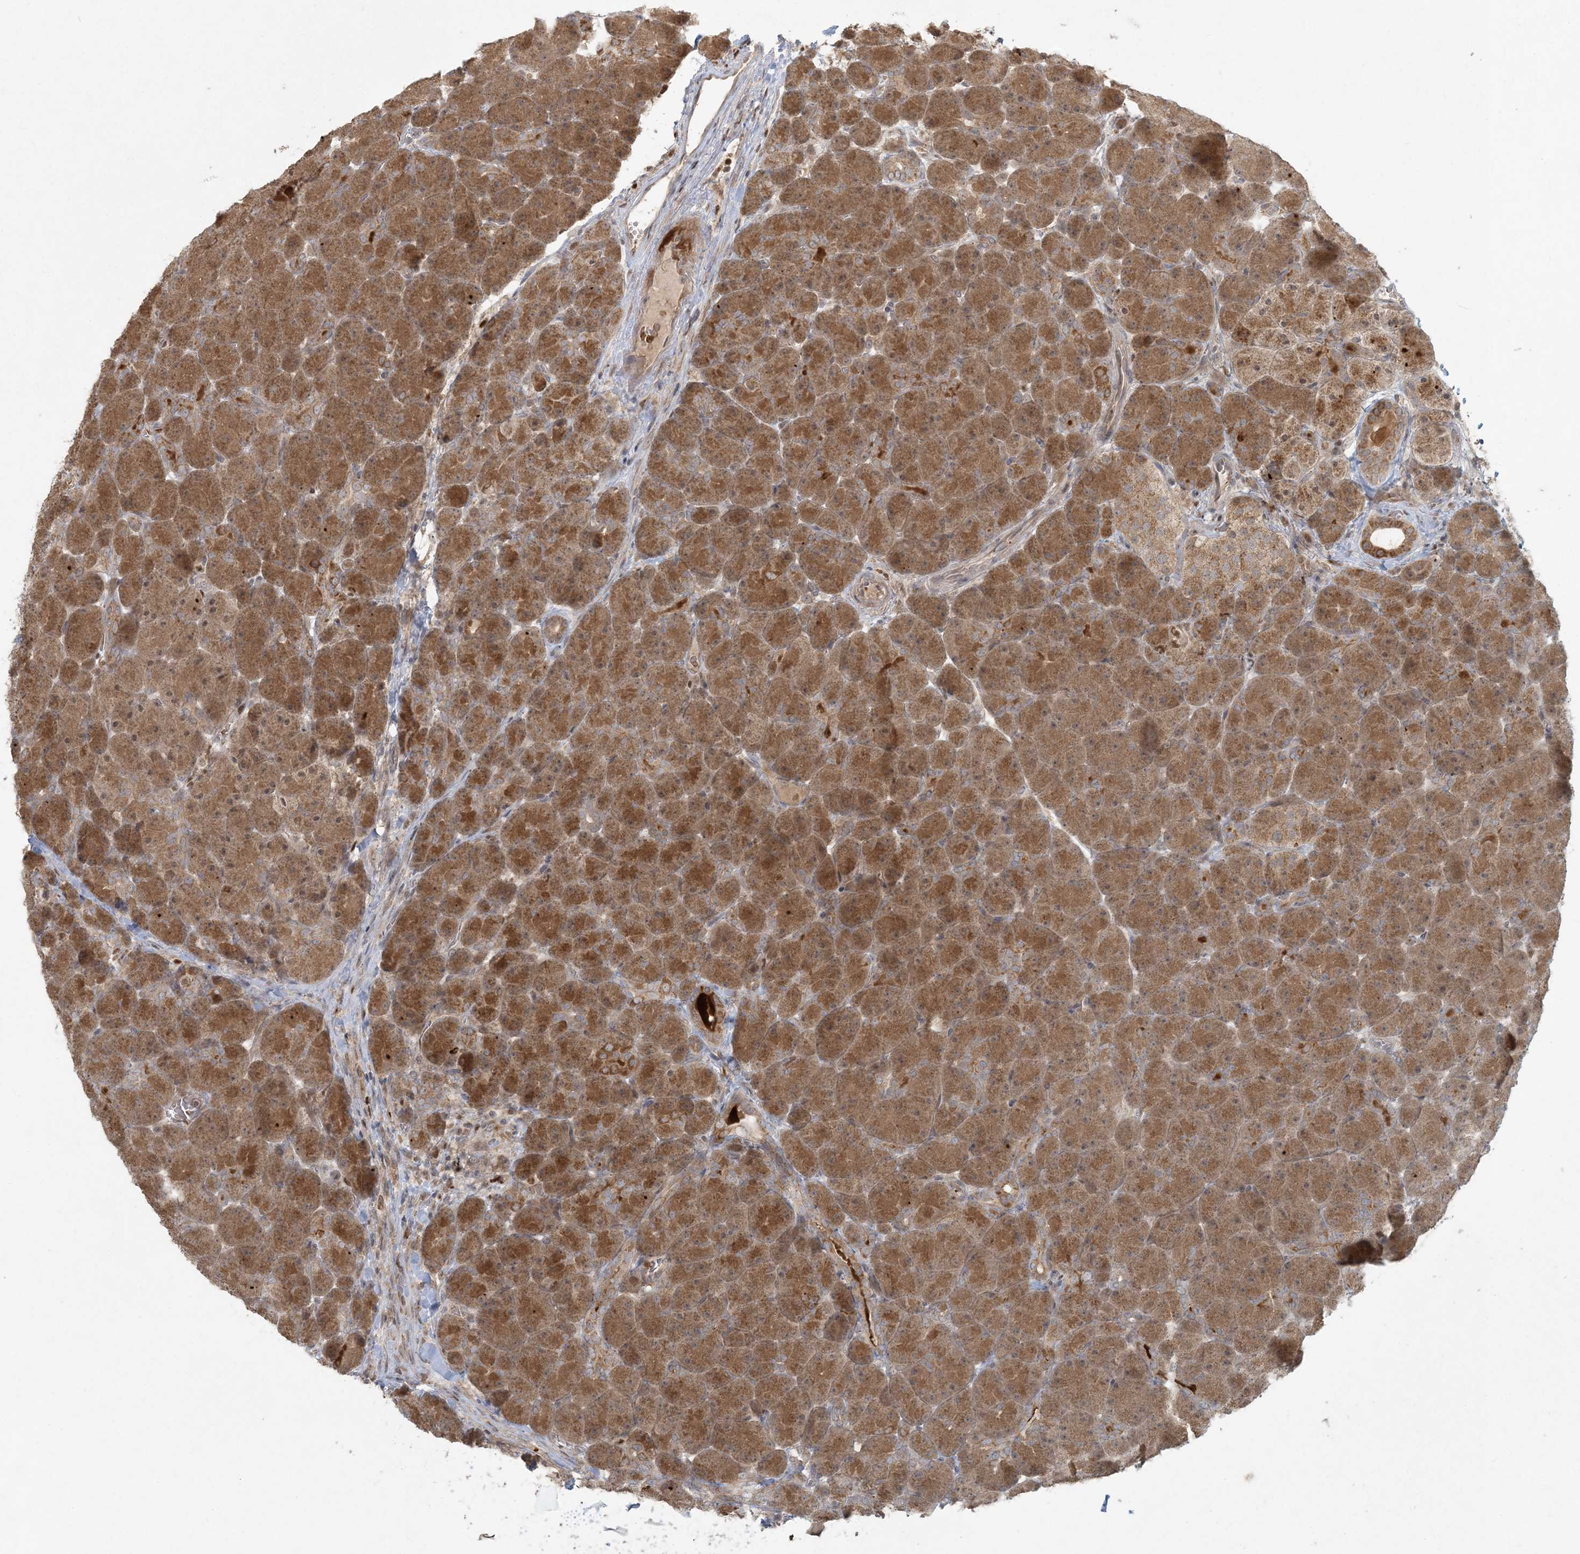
{"staining": {"intensity": "moderate", "quantity": ">75%", "location": "cytoplasmic/membranous"}, "tissue": "pancreas", "cell_type": "Exocrine glandular cells", "image_type": "normal", "snomed": [{"axis": "morphology", "description": "Normal tissue, NOS"}, {"axis": "topography", "description": "Pancreas"}], "caption": "Pancreas stained with a brown dye demonstrates moderate cytoplasmic/membranous positive positivity in approximately >75% of exocrine glandular cells.", "gene": "CTDNEP1", "patient": {"sex": "male", "age": 66}}